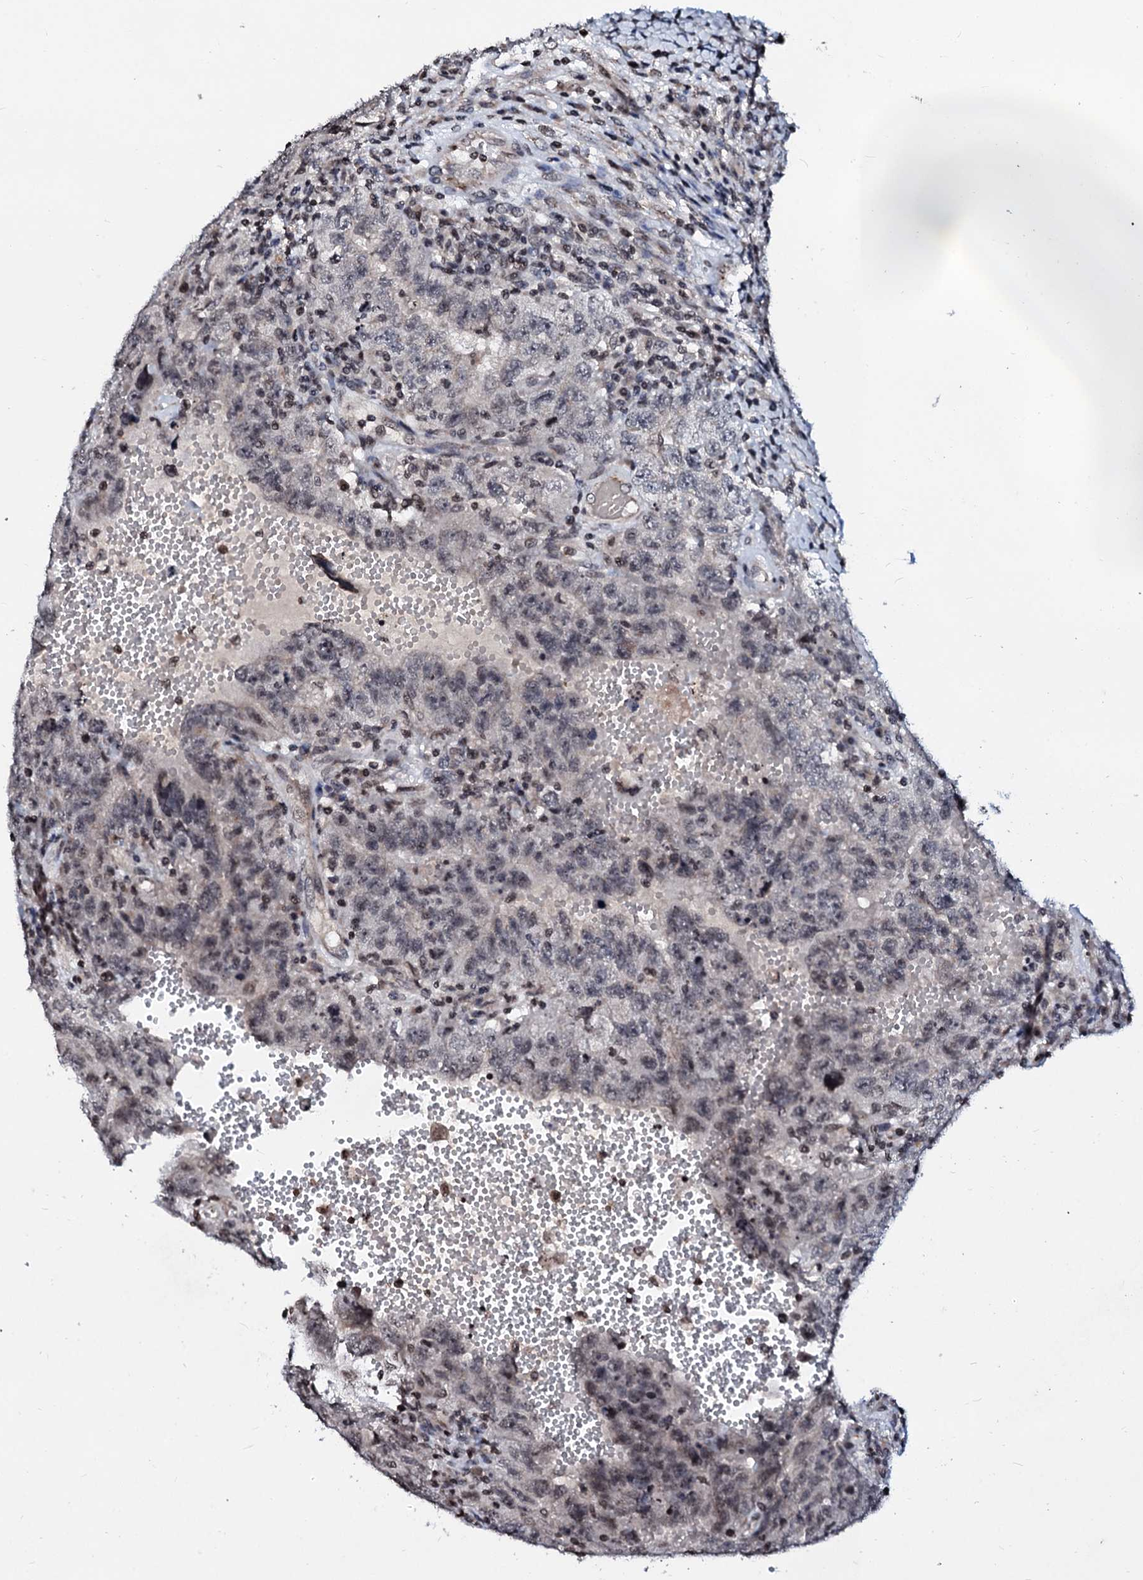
{"staining": {"intensity": "weak", "quantity": "<25%", "location": "nuclear"}, "tissue": "testis cancer", "cell_type": "Tumor cells", "image_type": "cancer", "snomed": [{"axis": "morphology", "description": "Carcinoma, Embryonal, NOS"}, {"axis": "topography", "description": "Testis"}], "caption": "A micrograph of testis cancer stained for a protein demonstrates no brown staining in tumor cells. (DAB (3,3'-diaminobenzidine) immunohistochemistry visualized using brightfield microscopy, high magnification).", "gene": "LSM11", "patient": {"sex": "male", "age": 26}}